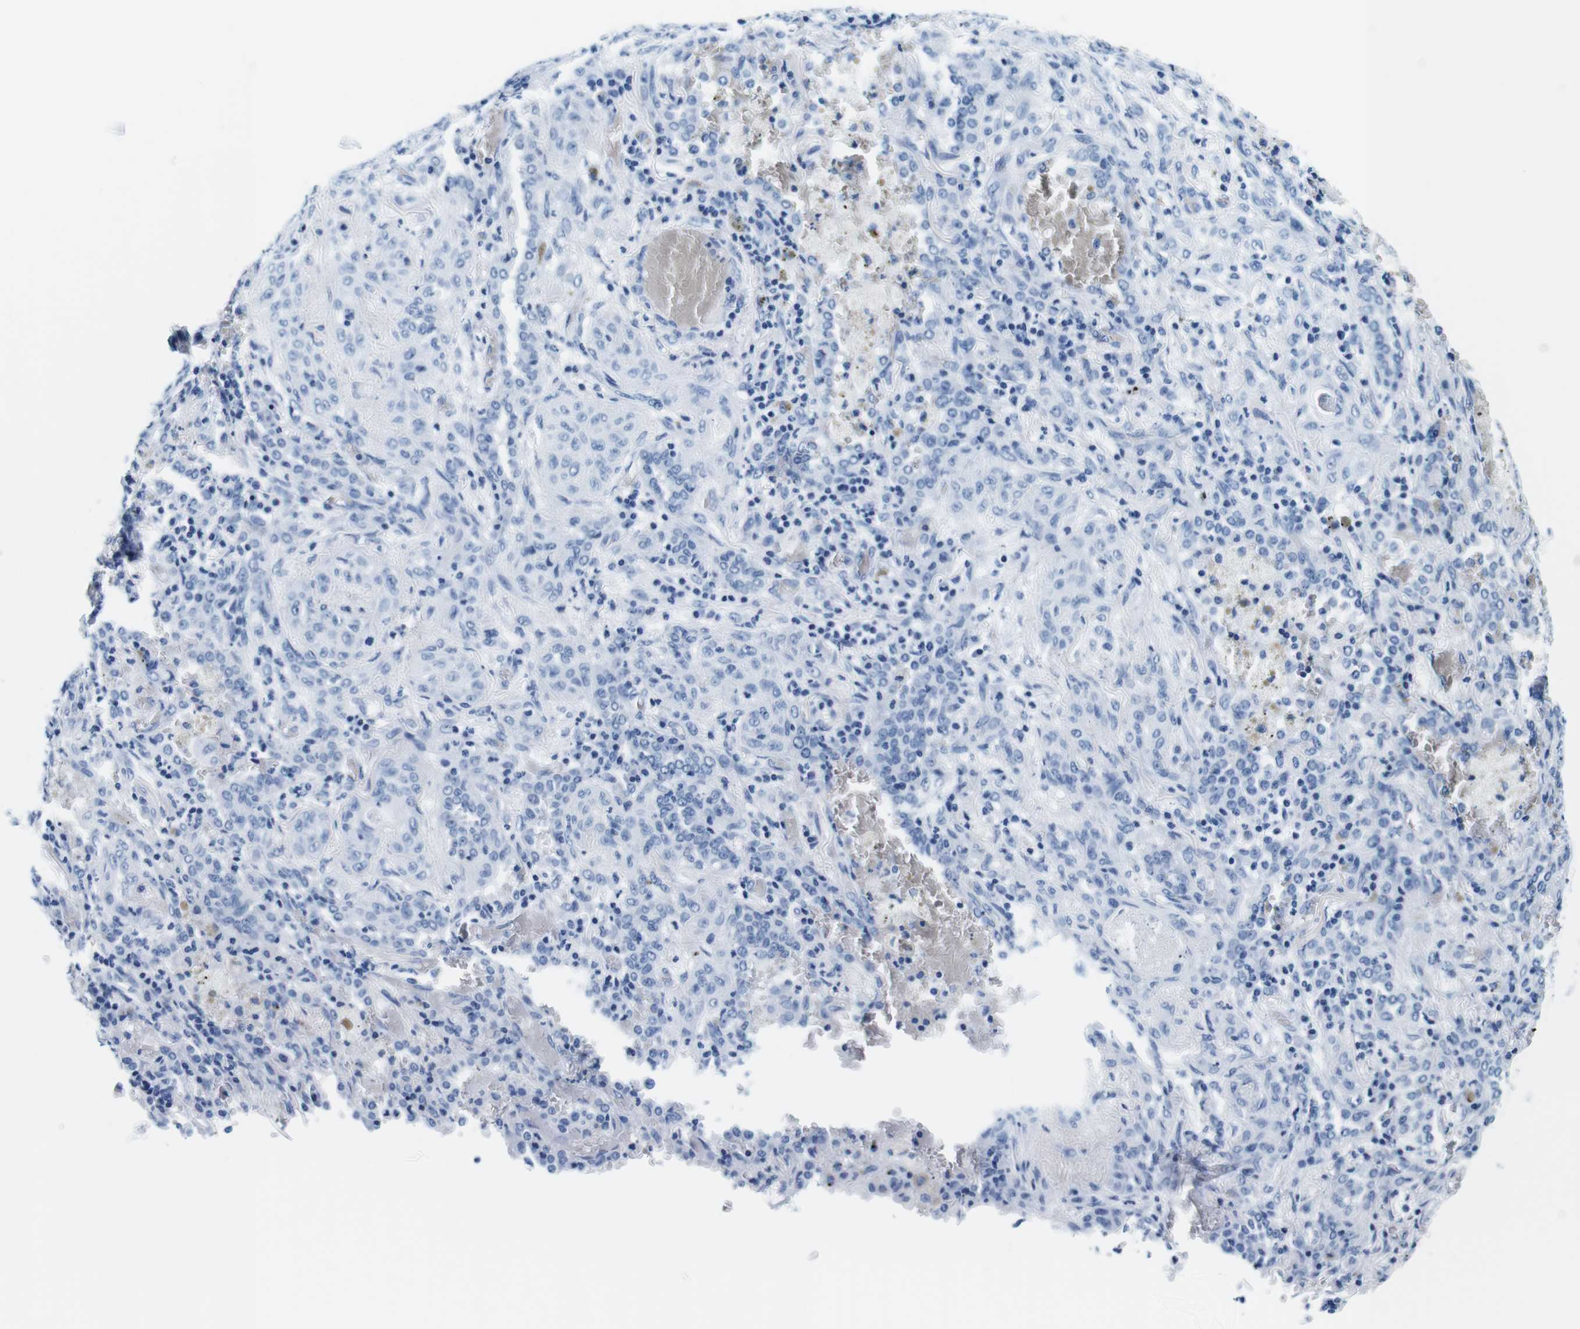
{"staining": {"intensity": "negative", "quantity": "none", "location": "none"}, "tissue": "lung cancer", "cell_type": "Tumor cells", "image_type": "cancer", "snomed": [{"axis": "morphology", "description": "Squamous cell carcinoma, NOS"}, {"axis": "topography", "description": "Lung"}], "caption": "Immunohistochemistry (IHC) of human lung cancer (squamous cell carcinoma) exhibits no positivity in tumor cells.", "gene": "ELANE", "patient": {"sex": "female", "age": 47}}